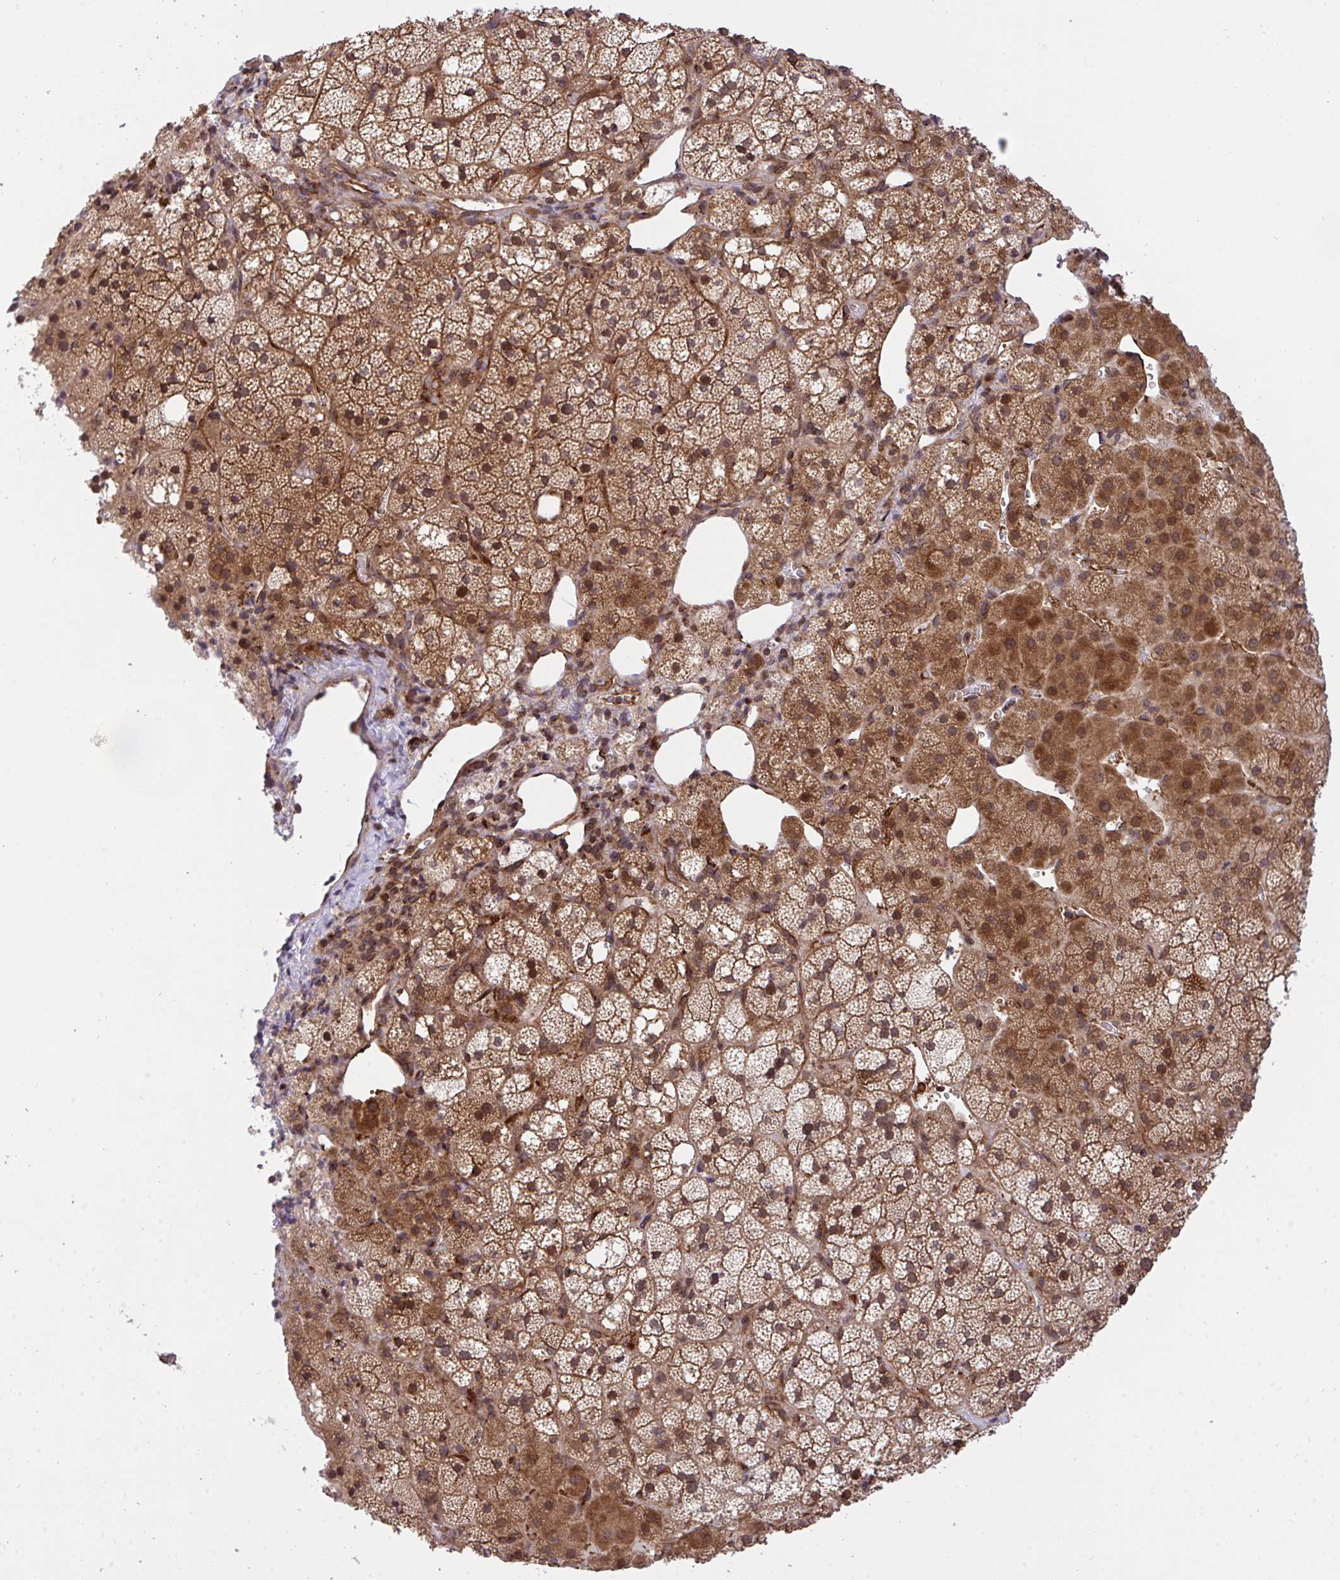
{"staining": {"intensity": "strong", "quantity": ">75%", "location": "cytoplasmic/membranous,nuclear"}, "tissue": "adrenal gland", "cell_type": "Glandular cells", "image_type": "normal", "snomed": [{"axis": "morphology", "description": "Normal tissue, NOS"}, {"axis": "topography", "description": "Adrenal gland"}], "caption": "Human adrenal gland stained for a protein (brown) displays strong cytoplasmic/membranous,nuclear positive positivity in about >75% of glandular cells.", "gene": "ERI1", "patient": {"sex": "male", "age": 53}}